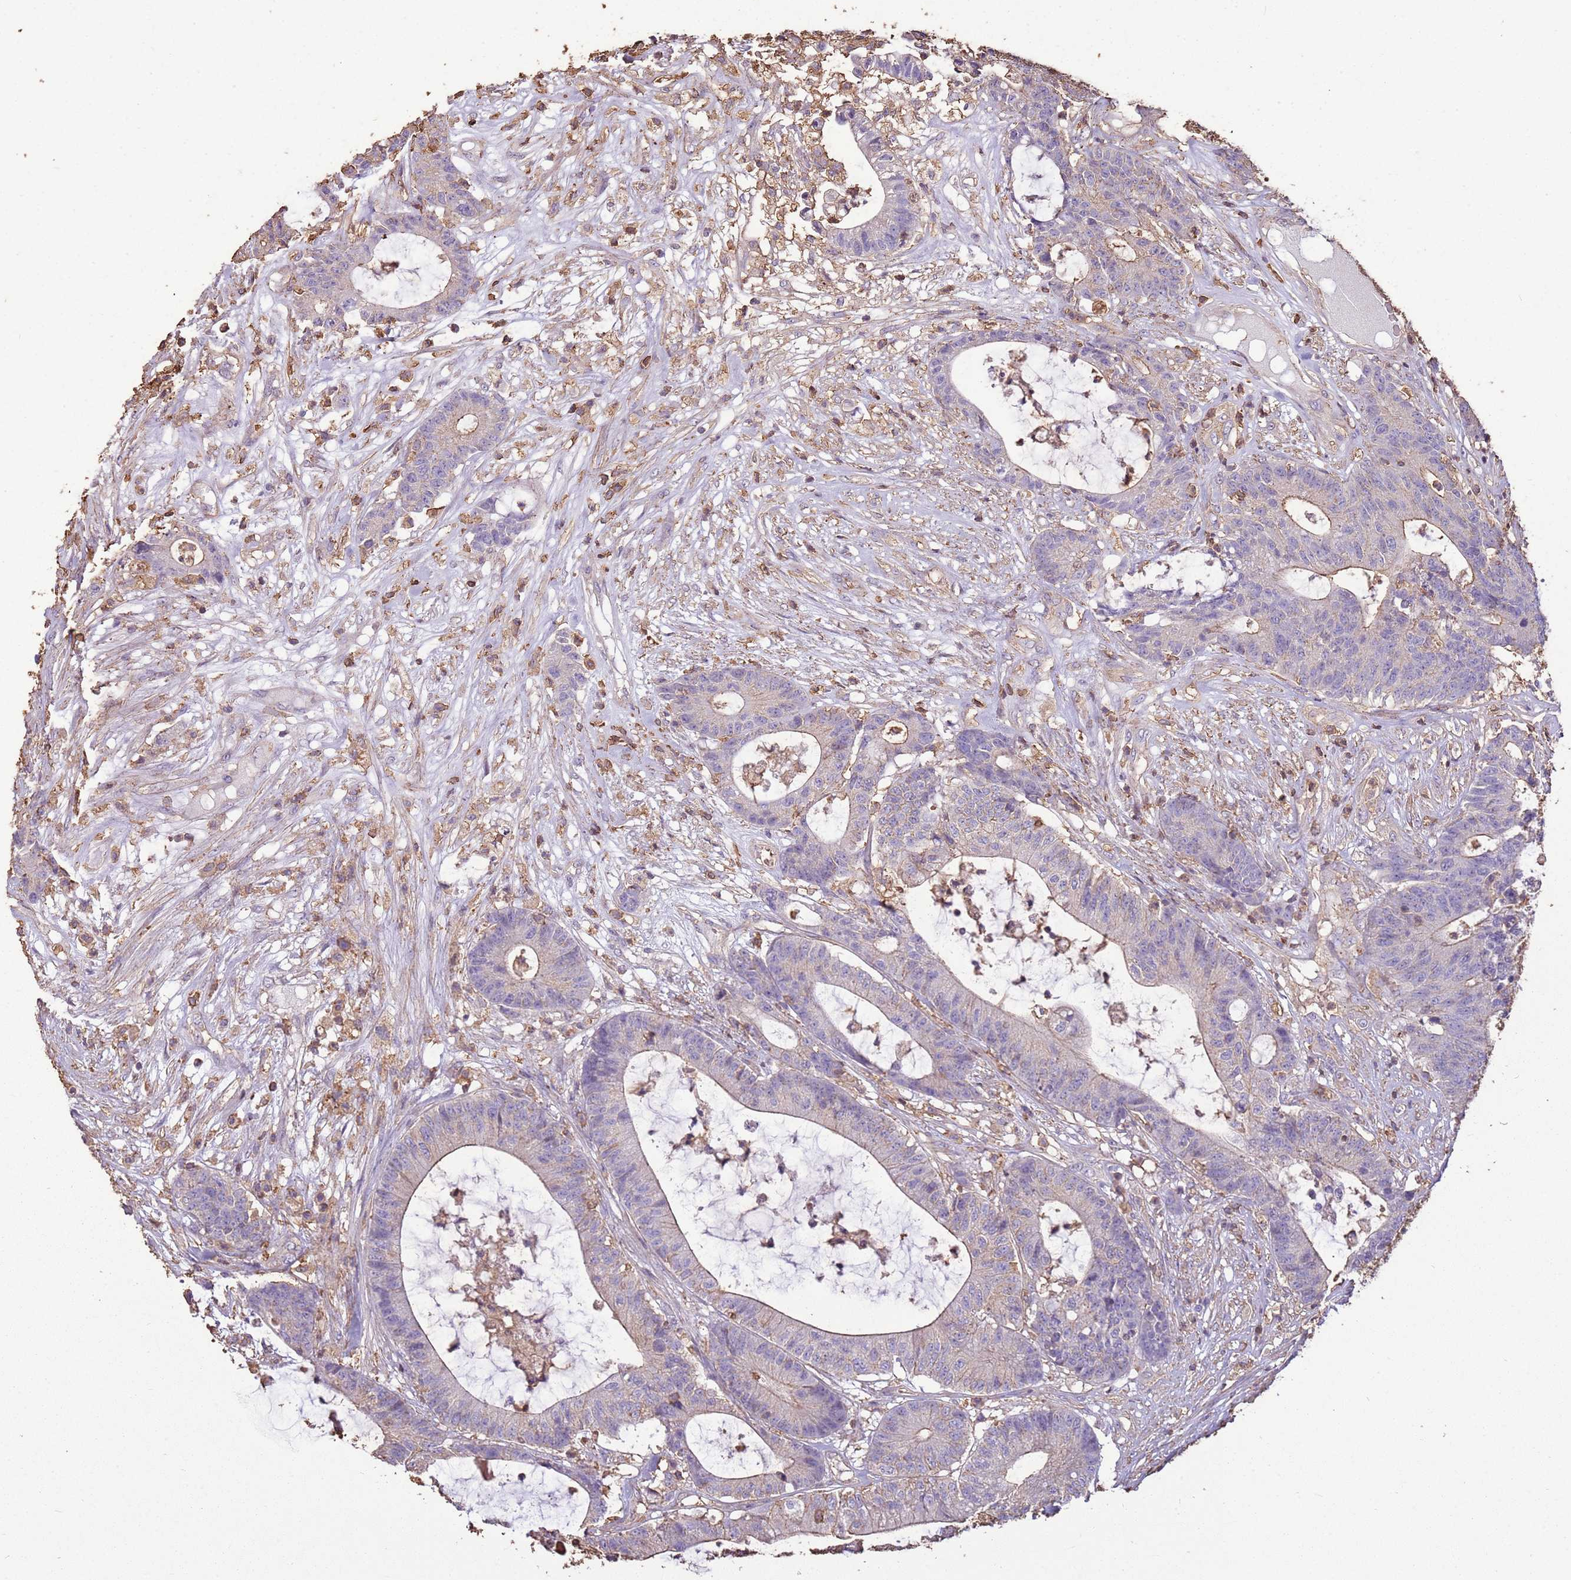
{"staining": {"intensity": "negative", "quantity": "none", "location": "none"}, "tissue": "colorectal cancer", "cell_type": "Tumor cells", "image_type": "cancer", "snomed": [{"axis": "morphology", "description": "Adenocarcinoma, NOS"}, {"axis": "topography", "description": "Colon"}], "caption": "Image shows no significant protein expression in tumor cells of colorectal cancer. The staining was performed using DAB (3,3'-diaminobenzidine) to visualize the protein expression in brown, while the nuclei were stained in blue with hematoxylin (Magnification: 20x).", "gene": "ARL10", "patient": {"sex": "female", "age": 84}}